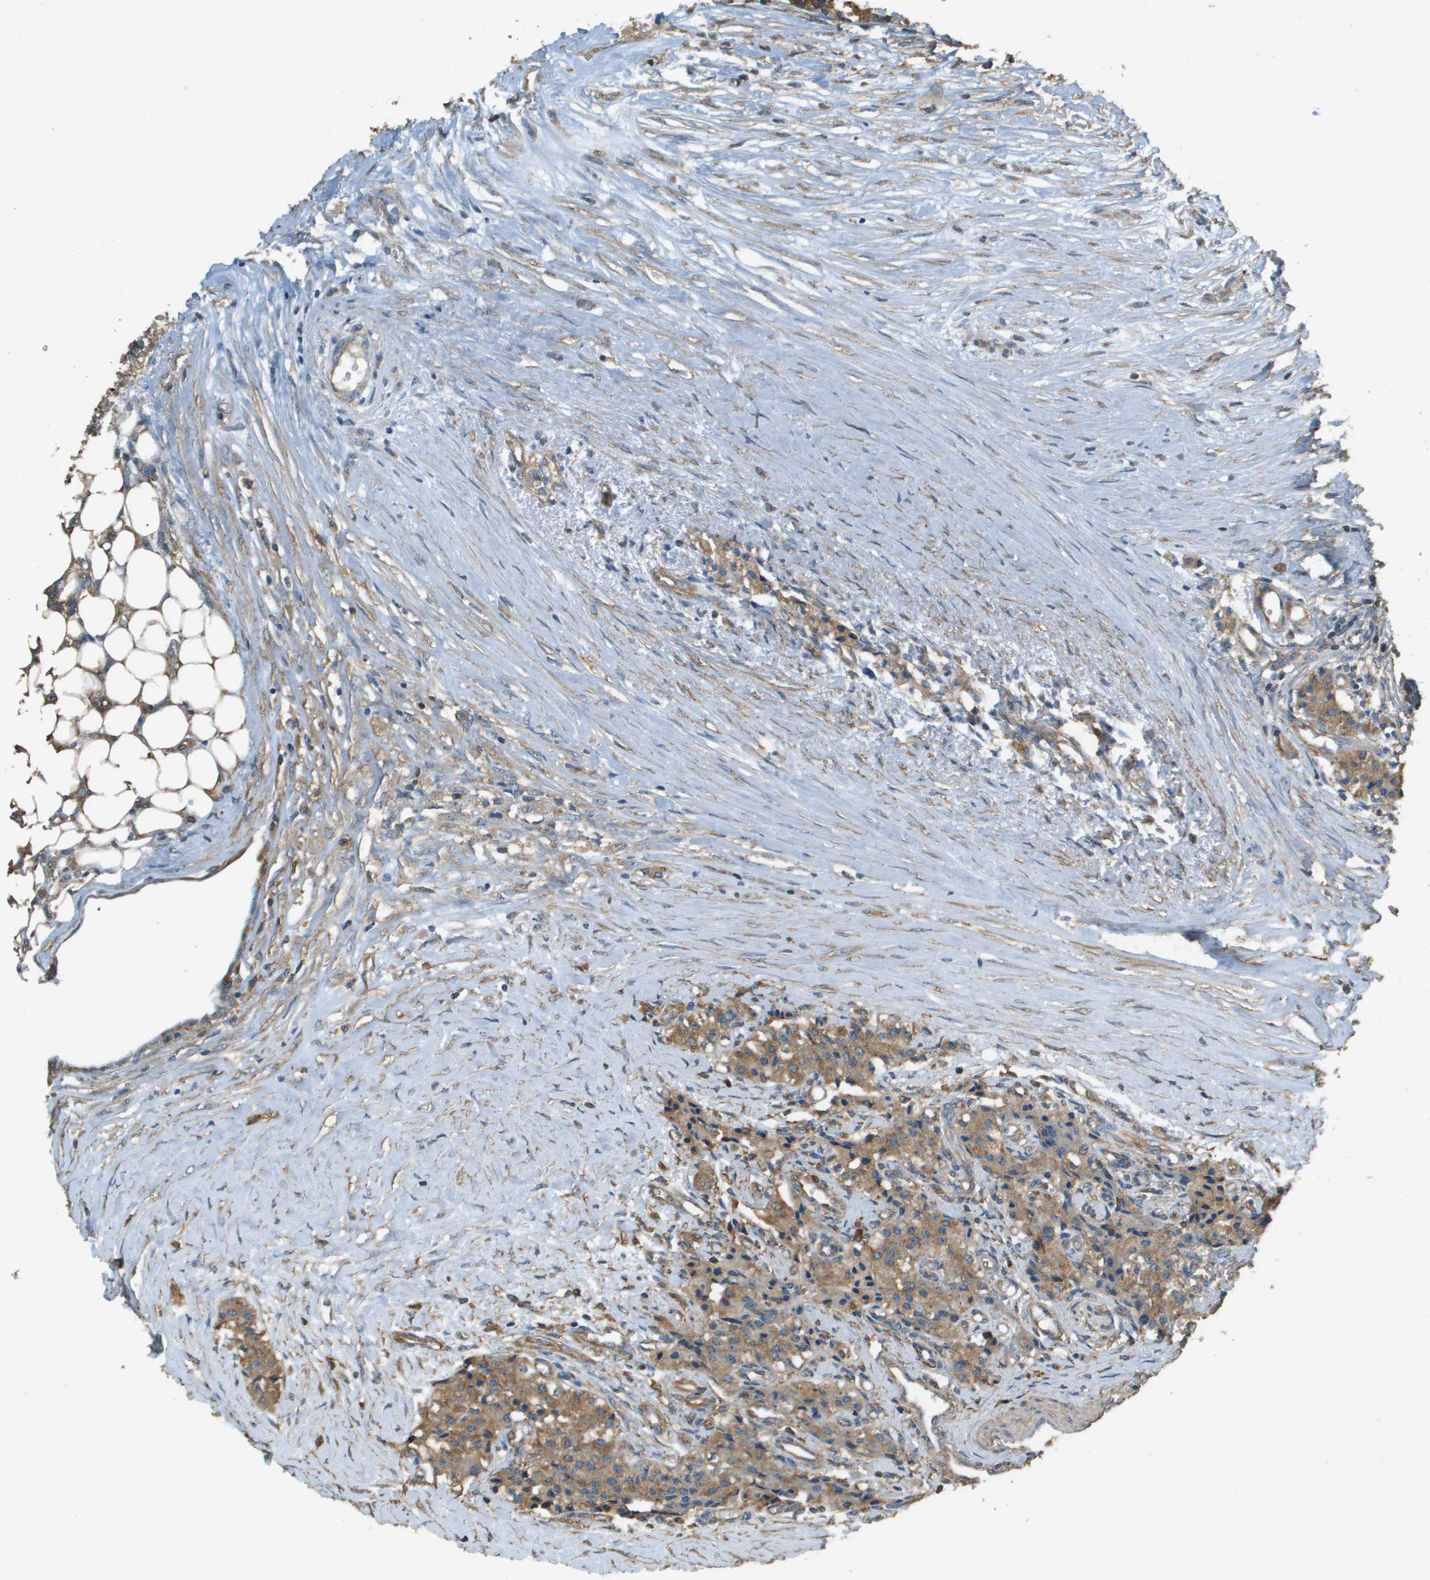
{"staining": {"intensity": "moderate", "quantity": ">75%", "location": "cytoplasmic/membranous"}, "tissue": "carcinoid", "cell_type": "Tumor cells", "image_type": "cancer", "snomed": [{"axis": "morphology", "description": "Carcinoid, malignant, NOS"}, {"axis": "topography", "description": "Colon"}], "caption": "Immunohistochemical staining of carcinoid shows medium levels of moderate cytoplasmic/membranous protein staining in about >75% of tumor cells.", "gene": "MS4A7", "patient": {"sex": "female", "age": 52}}